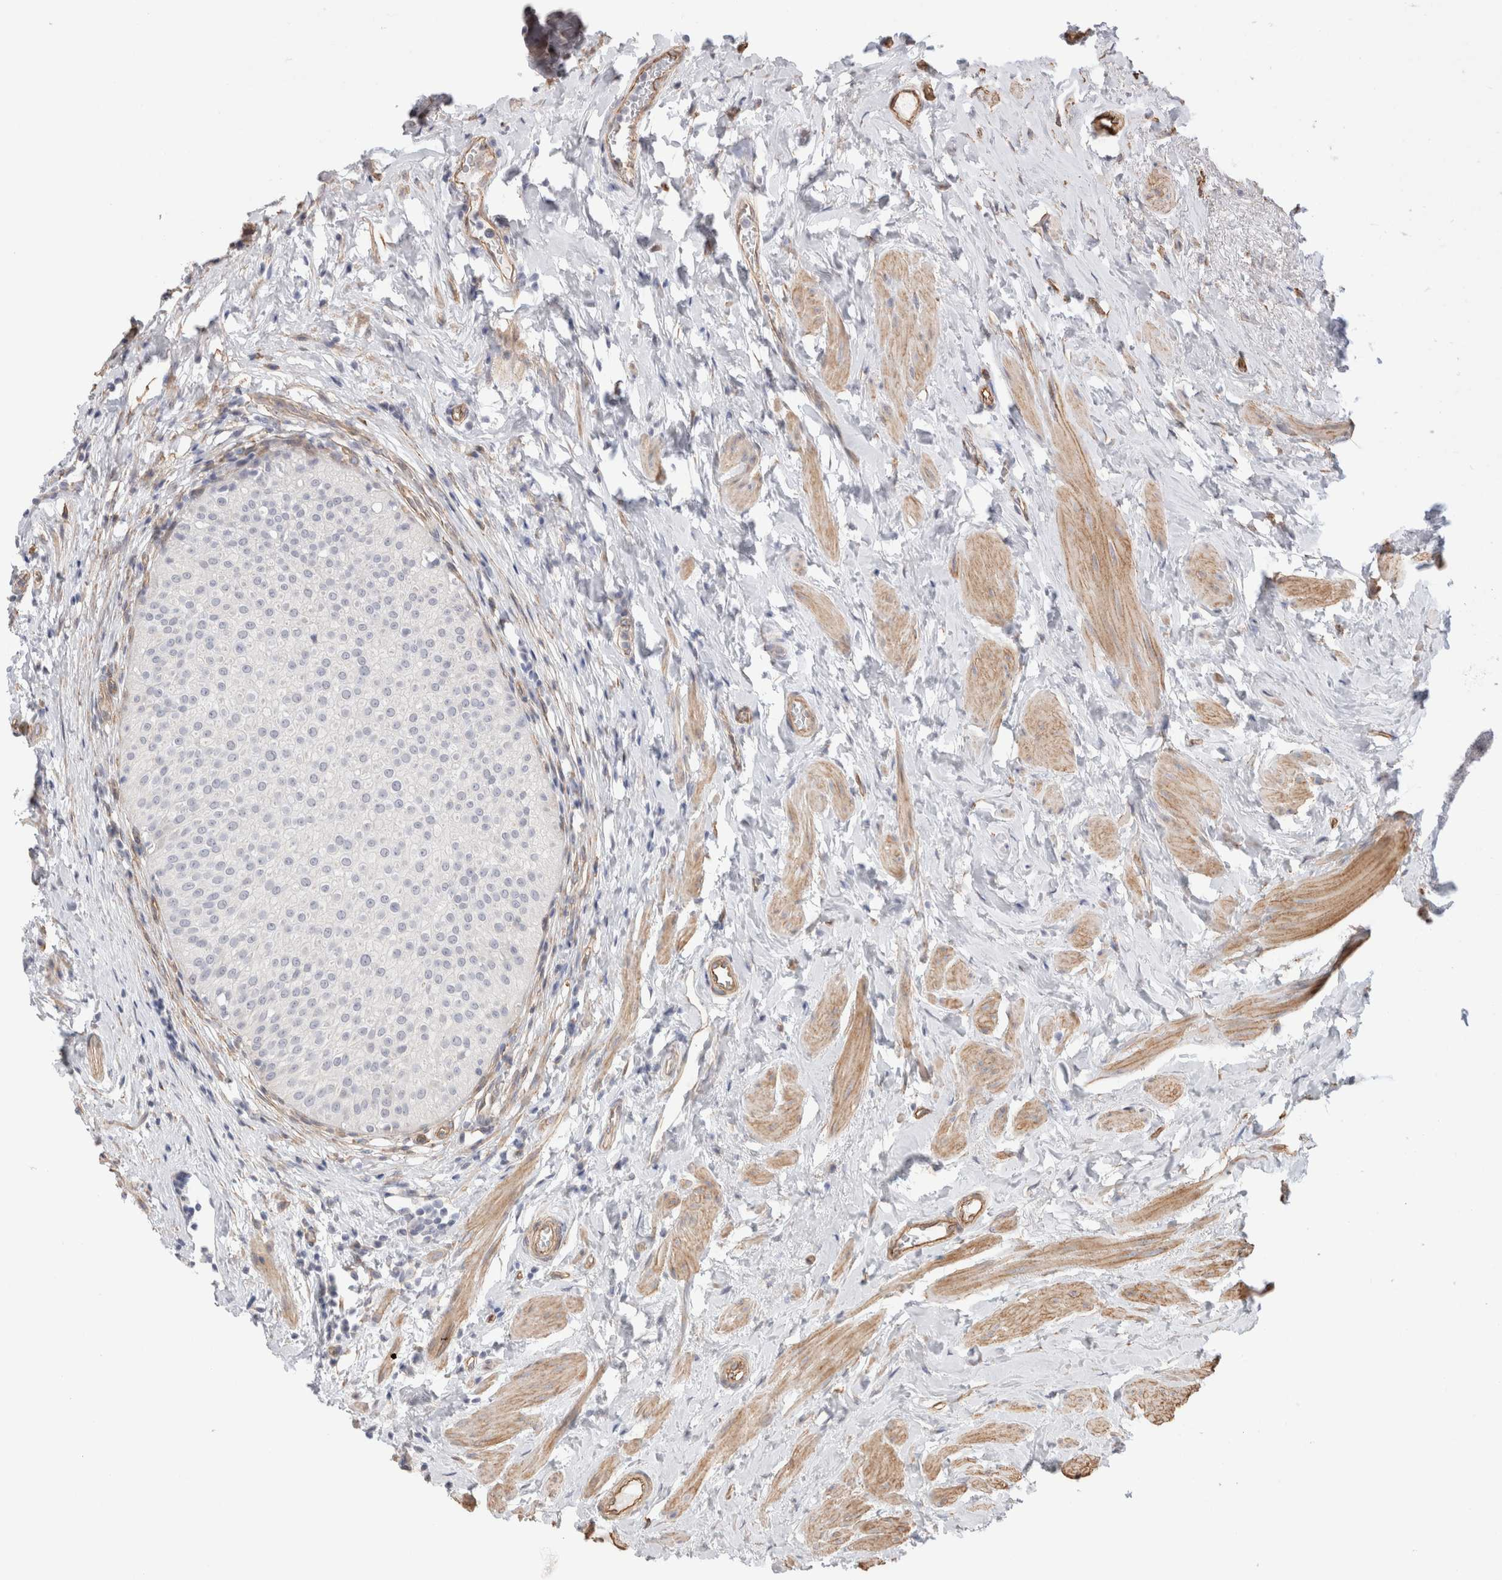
{"staining": {"intensity": "negative", "quantity": "none", "location": "none"}, "tissue": "urothelial cancer", "cell_type": "Tumor cells", "image_type": "cancer", "snomed": [{"axis": "morphology", "description": "Normal tissue, NOS"}, {"axis": "morphology", "description": "Urothelial carcinoma, Low grade"}, {"axis": "topography", "description": "Smooth muscle"}, {"axis": "topography", "description": "Urinary bladder"}], "caption": "The immunohistochemistry (IHC) image has no significant staining in tumor cells of urothelial cancer tissue. The staining is performed using DAB (3,3'-diaminobenzidine) brown chromogen with nuclei counter-stained in using hematoxylin.", "gene": "CAAP1", "patient": {"sex": "male", "age": 60}}